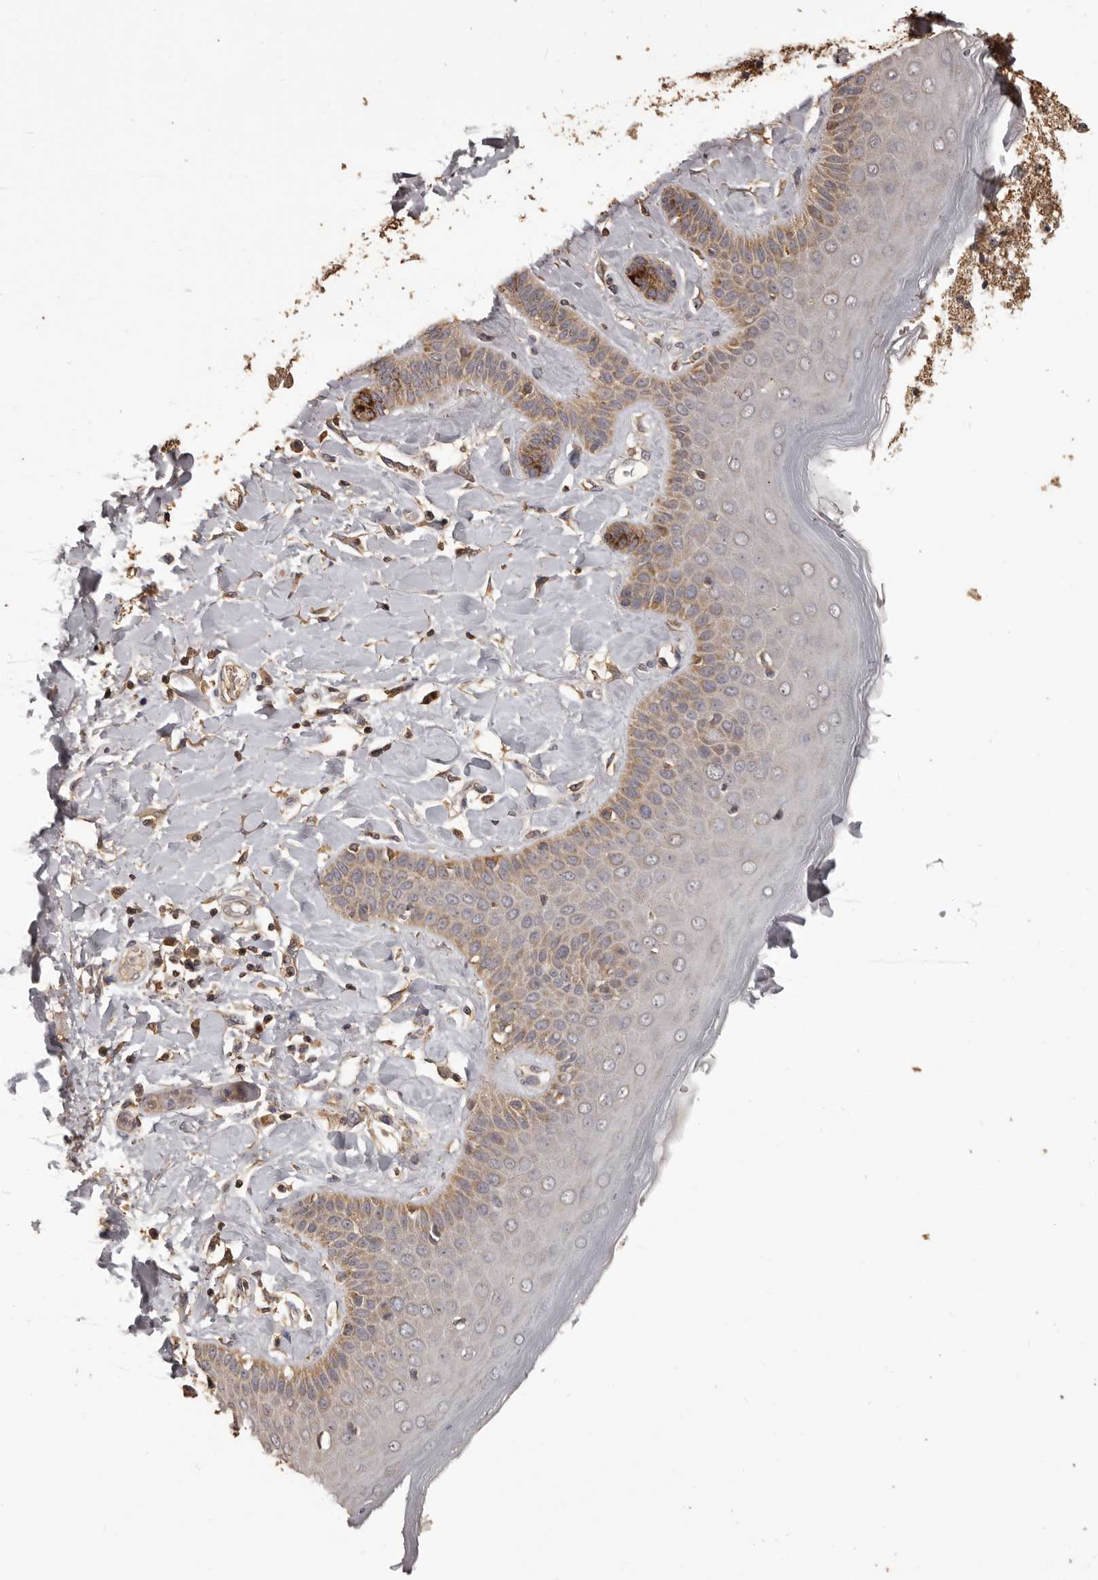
{"staining": {"intensity": "moderate", "quantity": "<25%", "location": "cytoplasmic/membranous"}, "tissue": "skin", "cell_type": "Epidermal cells", "image_type": "normal", "snomed": [{"axis": "morphology", "description": "Normal tissue, NOS"}, {"axis": "topography", "description": "Anal"}], "caption": "This image displays IHC staining of benign skin, with low moderate cytoplasmic/membranous positivity in about <25% of epidermal cells.", "gene": "MGAT5", "patient": {"sex": "male", "age": 69}}